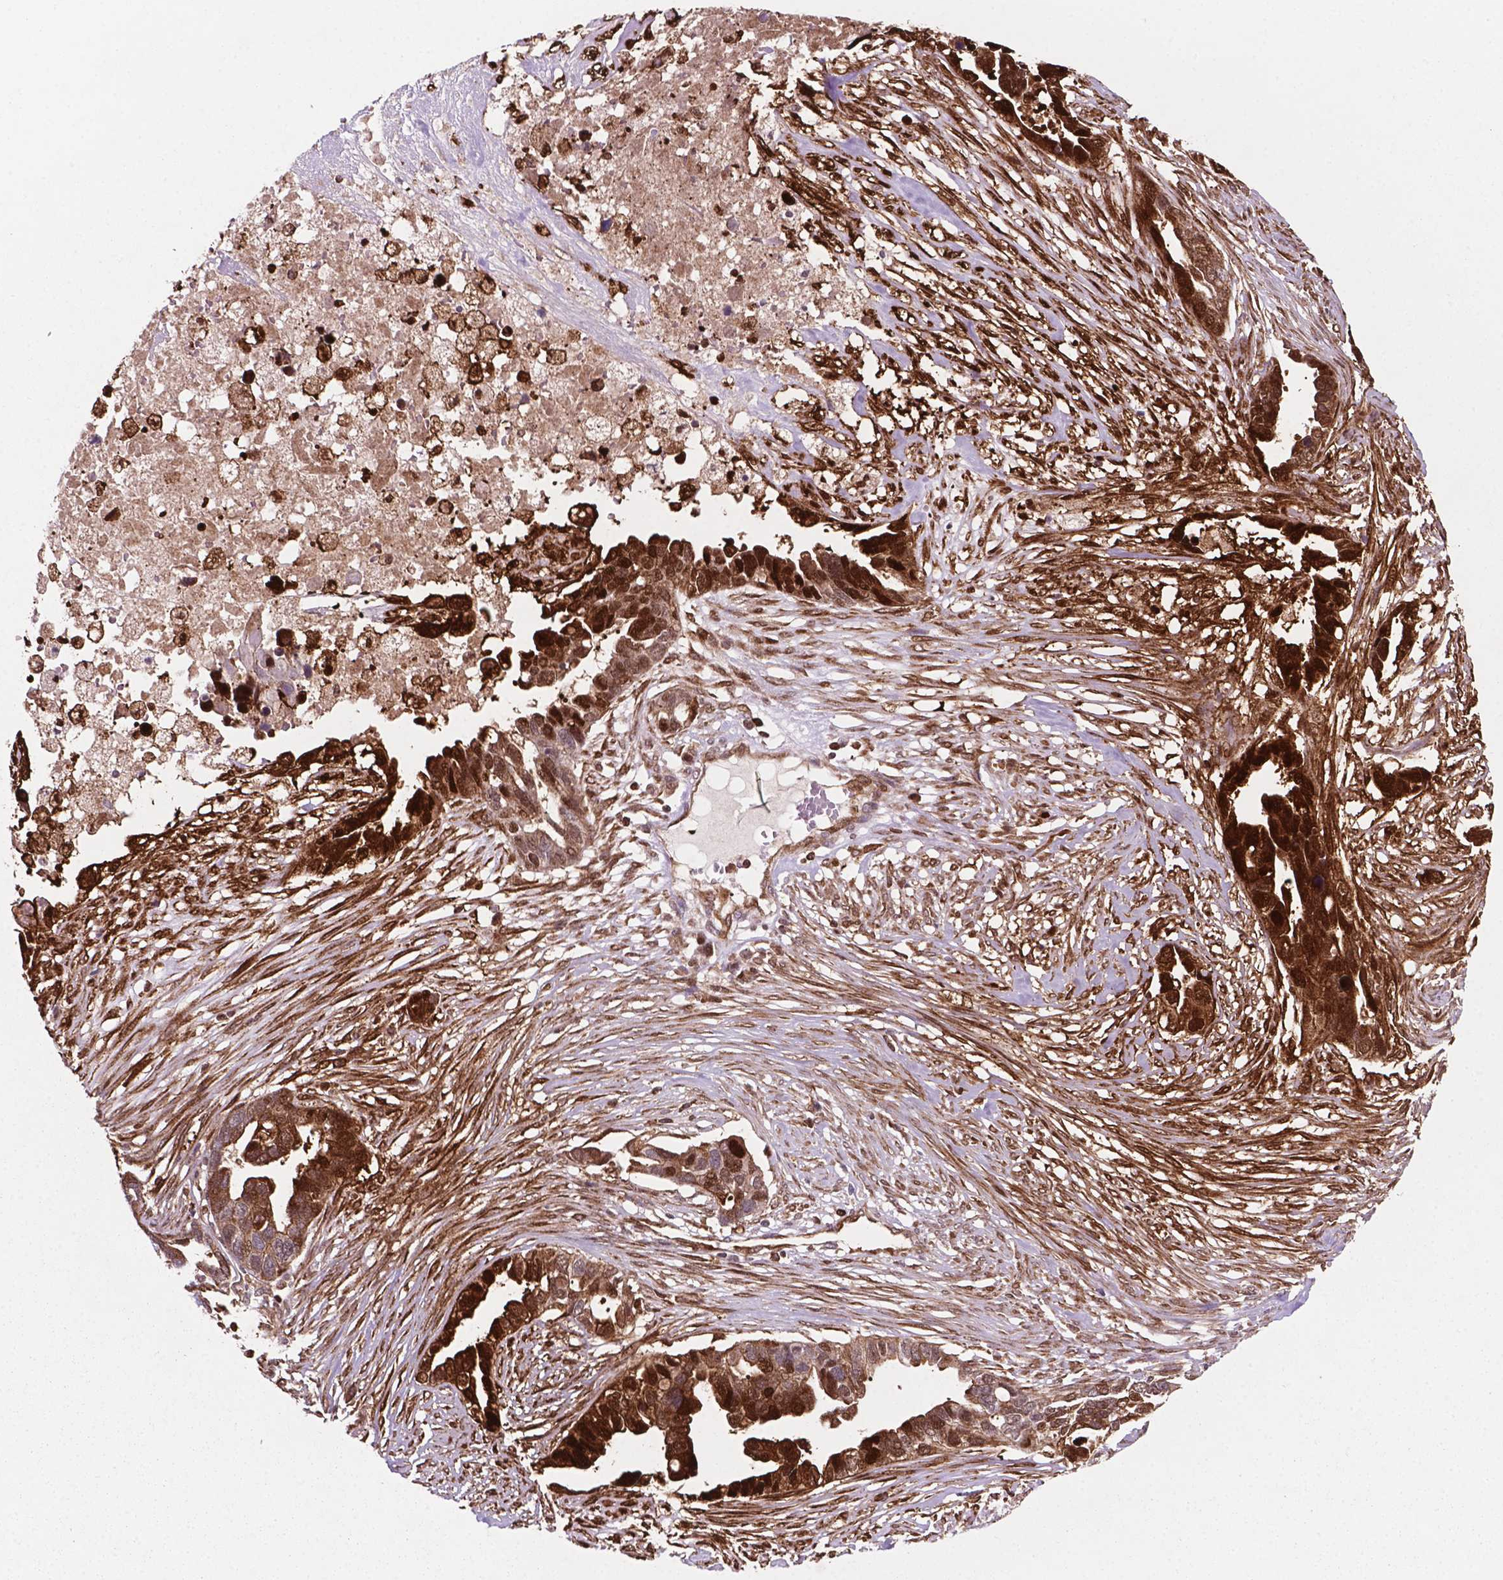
{"staining": {"intensity": "strong", "quantity": ">75%", "location": "cytoplasmic/membranous"}, "tissue": "ovarian cancer", "cell_type": "Tumor cells", "image_type": "cancer", "snomed": [{"axis": "morphology", "description": "Cystadenocarcinoma, serous, NOS"}, {"axis": "topography", "description": "Ovary"}], "caption": "Tumor cells demonstrate high levels of strong cytoplasmic/membranous expression in approximately >75% of cells in human ovarian serous cystadenocarcinoma.", "gene": "LDHA", "patient": {"sex": "female", "age": 54}}